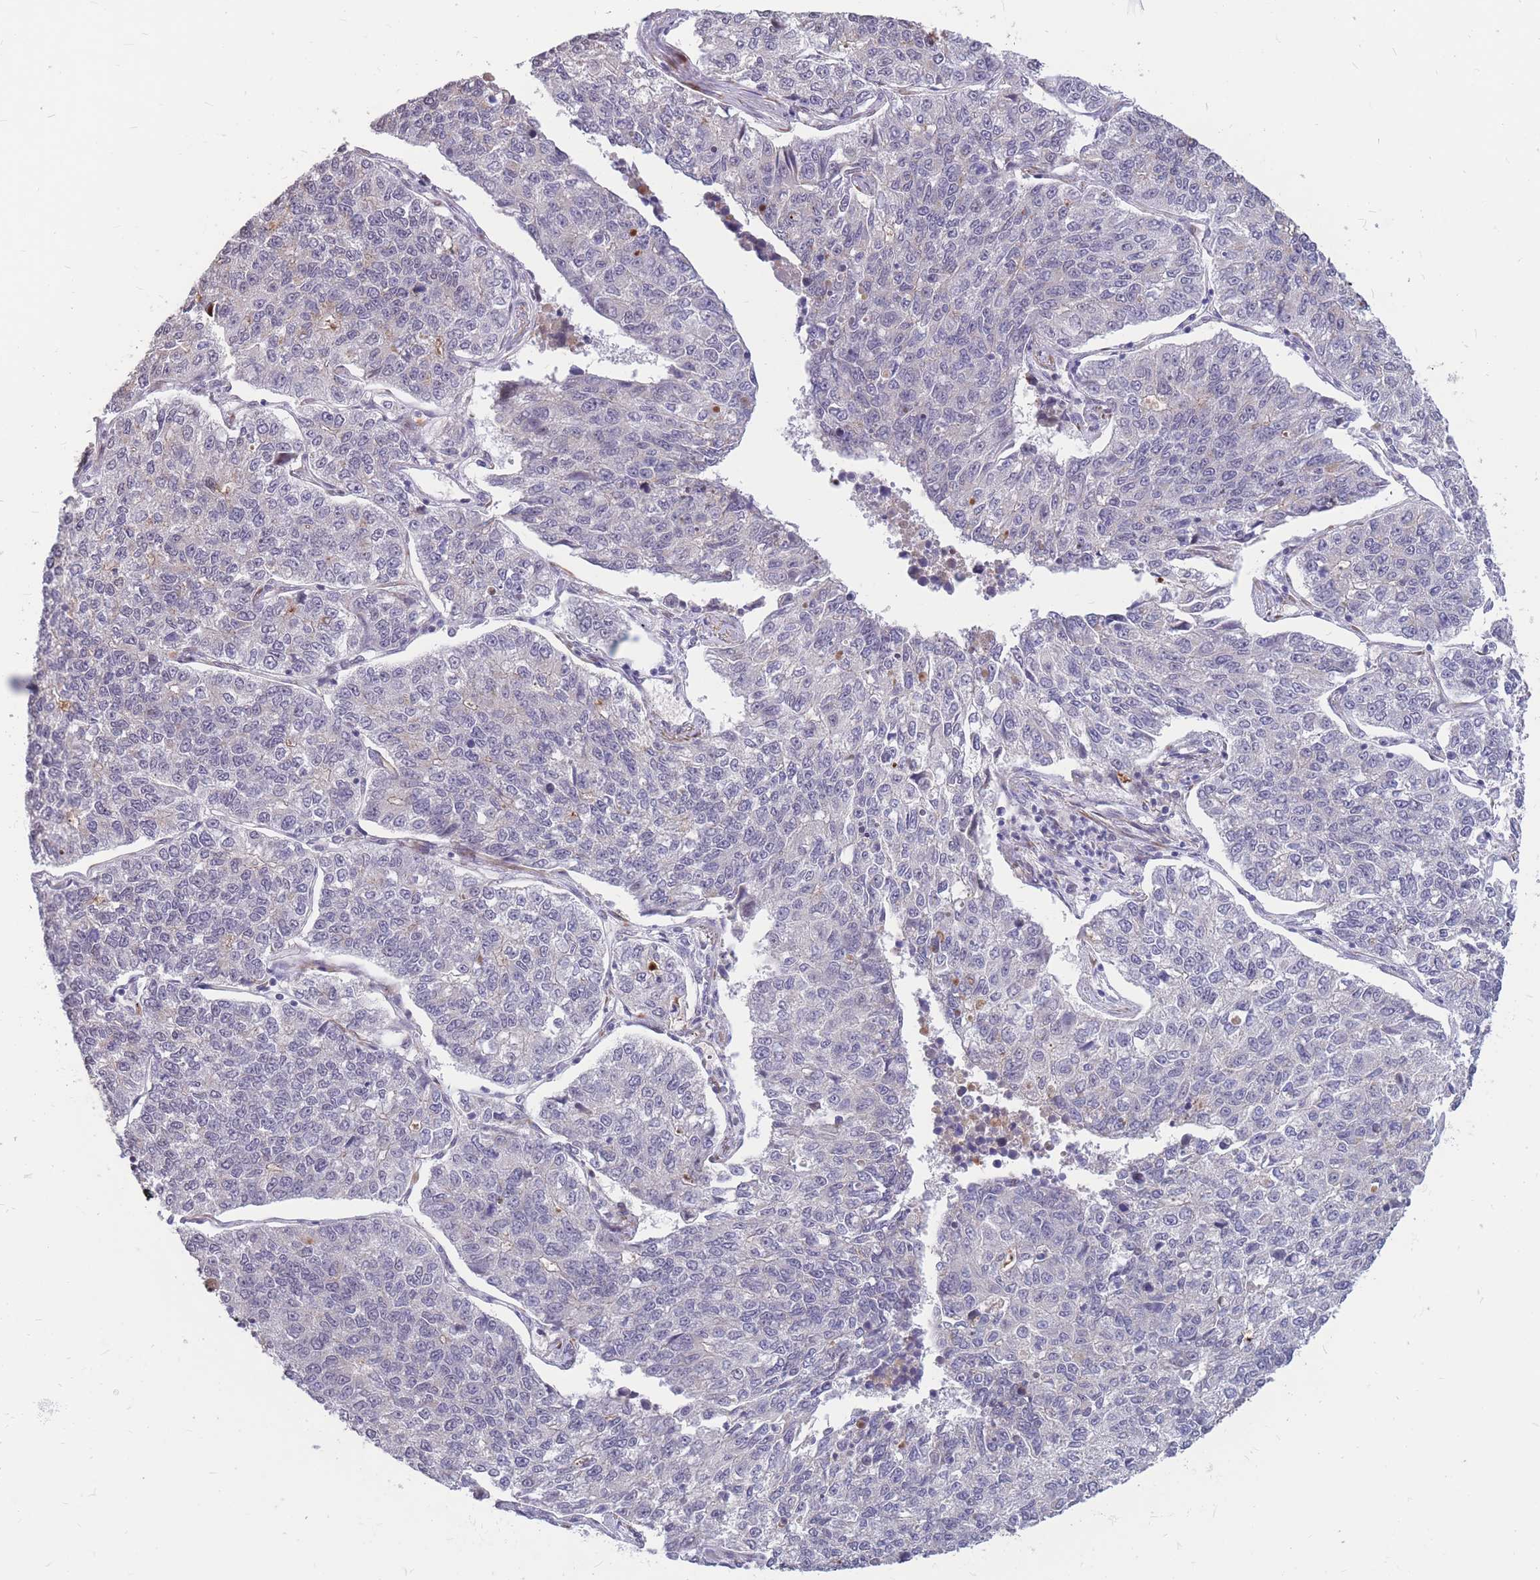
{"staining": {"intensity": "negative", "quantity": "none", "location": "none"}, "tissue": "lung cancer", "cell_type": "Tumor cells", "image_type": "cancer", "snomed": [{"axis": "morphology", "description": "Adenocarcinoma, NOS"}, {"axis": "topography", "description": "Lung"}], "caption": "DAB immunohistochemical staining of human adenocarcinoma (lung) reveals no significant expression in tumor cells. (DAB (3,3'-diaminobenzidine) IHC, high magnification).", "gene": "ADD2", "patient": {"sex": "male", "age": 49}}